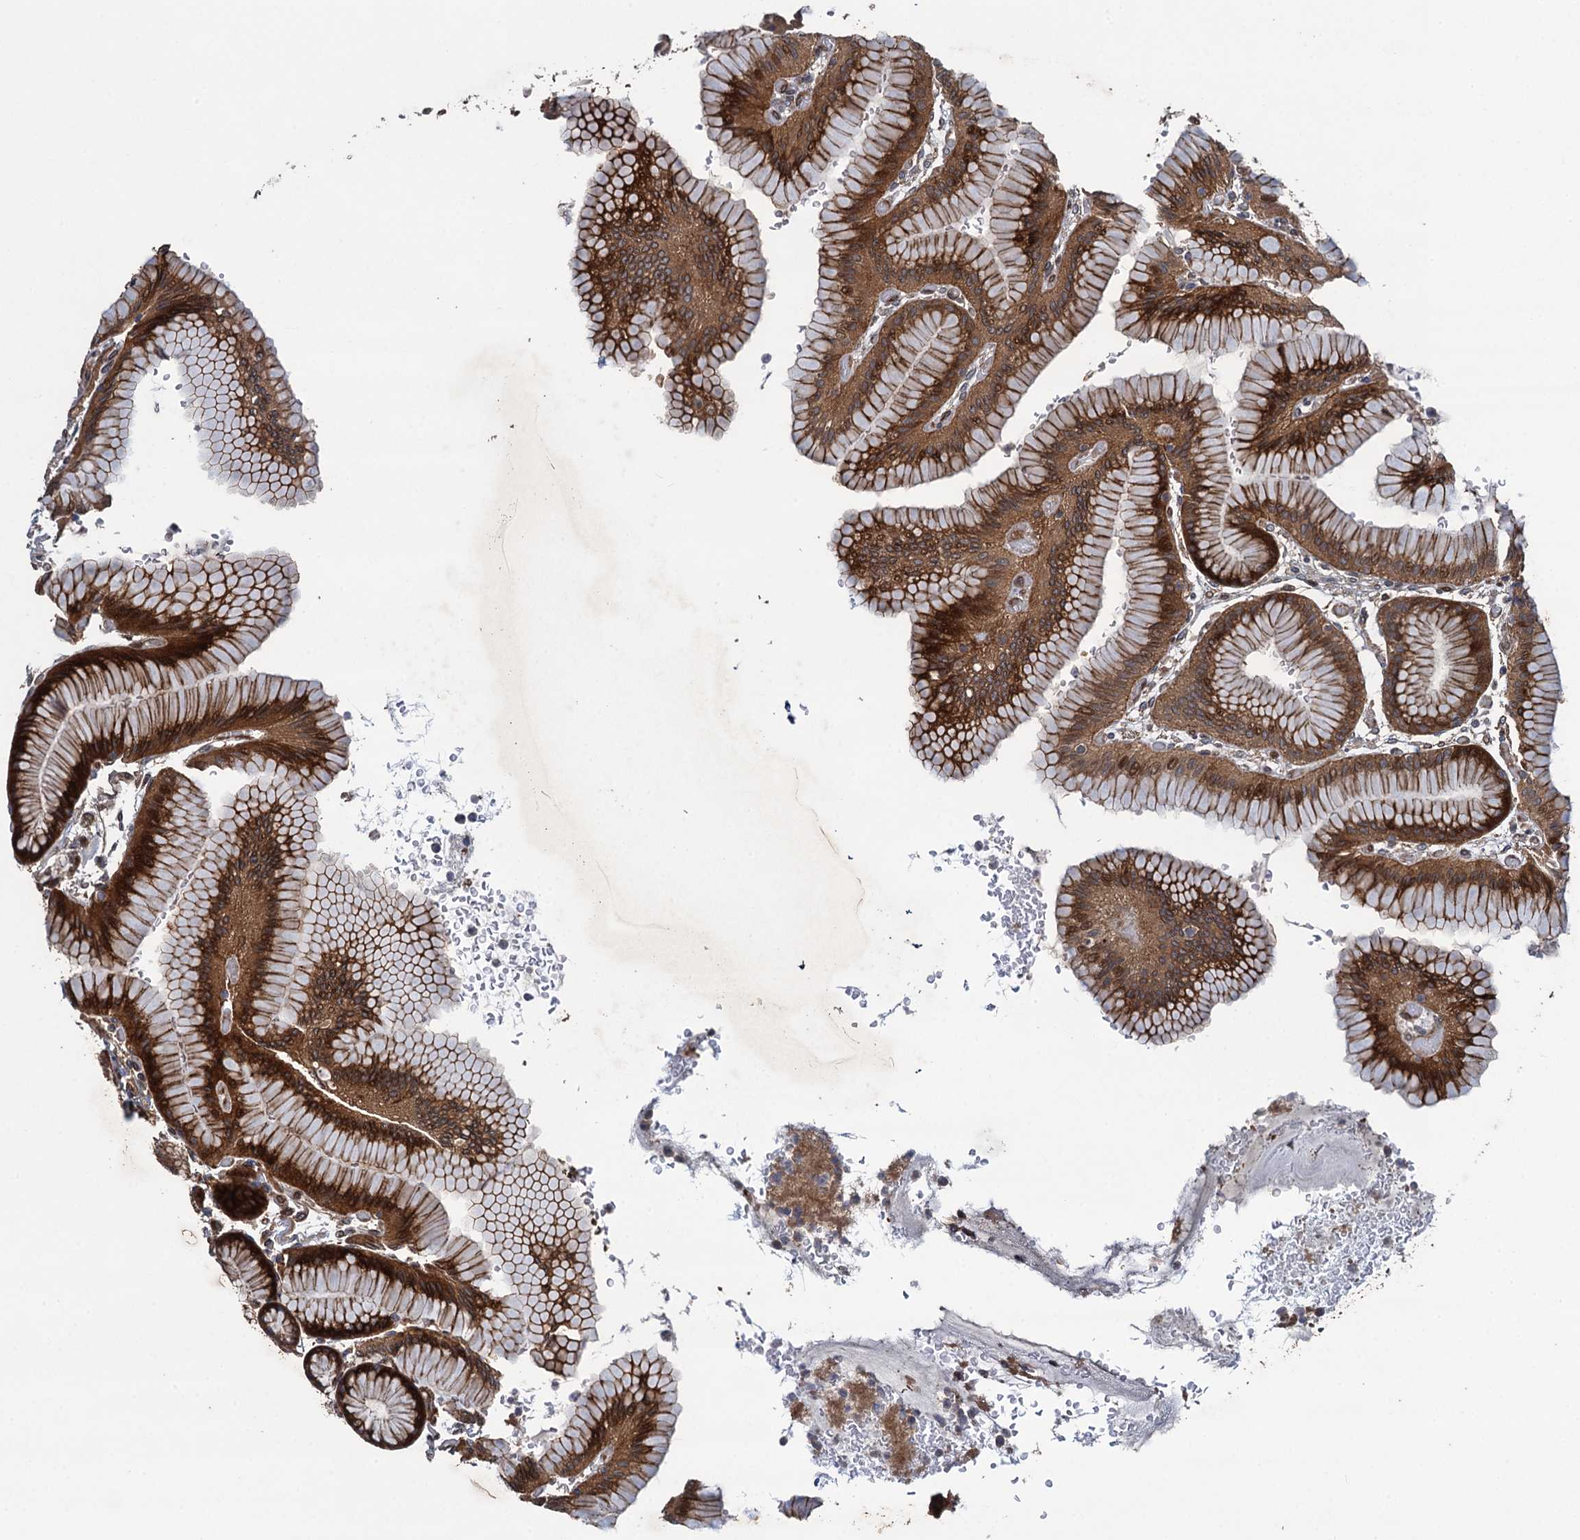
{"staining": {"intensity": "strong", "quantity": ">75%", "location": "cytoplasmic/membranous"}, "tissue": "stomach", "cell_type": "Glandular cells", "image_type": "normal", "snomed": [{"axis": "morphology", "description": "Normal tissue, NOS"}, {"axis": "morphology", "description": "Adenocarcinoma, NOS"}, {"axis": "morphology", "description": "Adenocarcinoma, High grade"}, {"axis": "topography", "description": "Stomach, upper"}, {"axis": "topography", "description": "Stomach"}], "caption": "Stomach stained with DAB (3,3'-diaminobenzidine) immunohistochemistry (IHC) reveals high levels of strong cytoplasmic/membranous staining in approximately >75% of glandular cells. (Stains: DAB (3,3'-diaminobenzidine) in brown, nuclei in blue, Microscopy: brightfield microscopy at high magnification).", "gene": "RHOBTB1", "patient": {"sex": "female", "age": 65}}